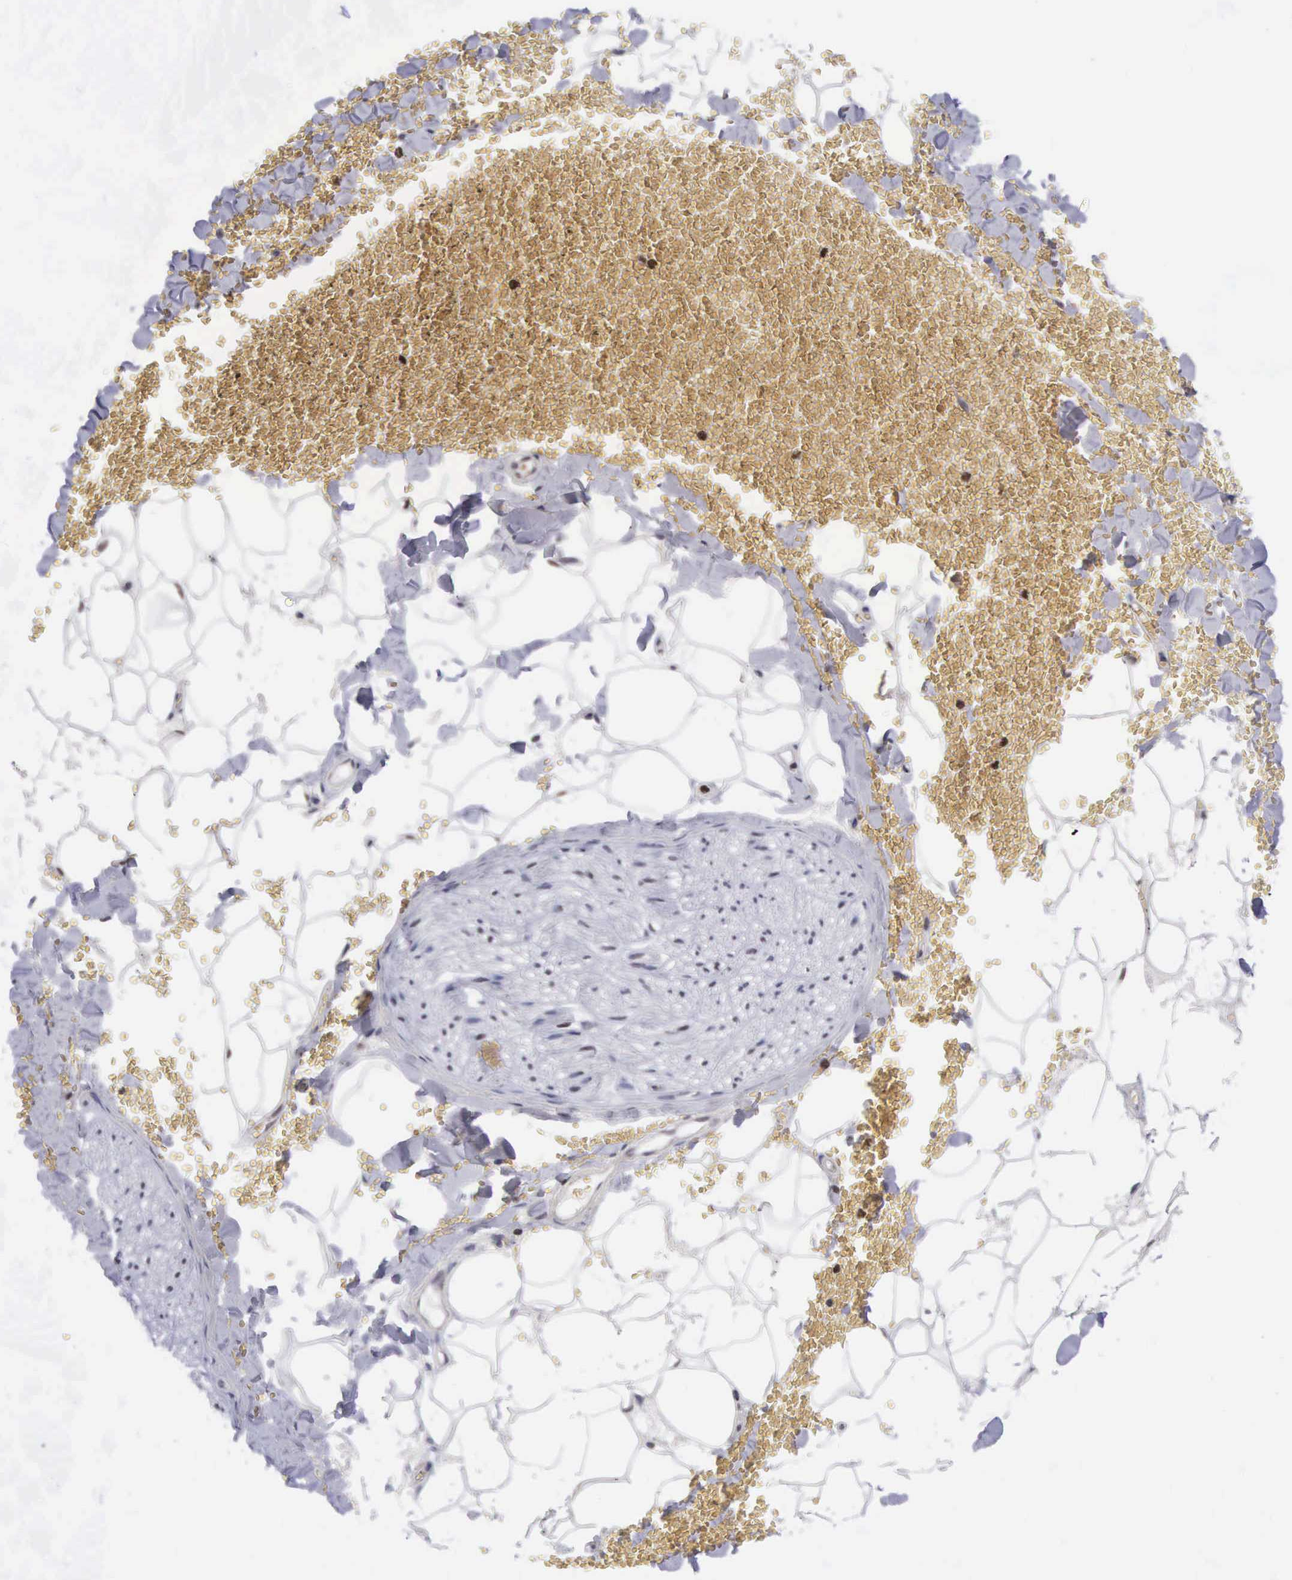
{"staining": {"intensity": "negative", "quantity": "none", "location": "none"}, "tissue": "adipose tissue", "cell_type": "Adipocytes", "image_type": "normal", "snomed": [{"axis": "morphology", "description": "Normal tissue, NOS"}, {"axis": "morphology", "description": "Inflammation, NOS"}, {"axis": "topography", "description": "Lymph node"}, {"axis": "topography", "description": "Peripheral nerve tissue"}], "caption": "The image shows no staining of adipocytes in unremarkable adipose tissue.", "gene": "VRK1", "patient": {"sex": "male", "age": 52}}